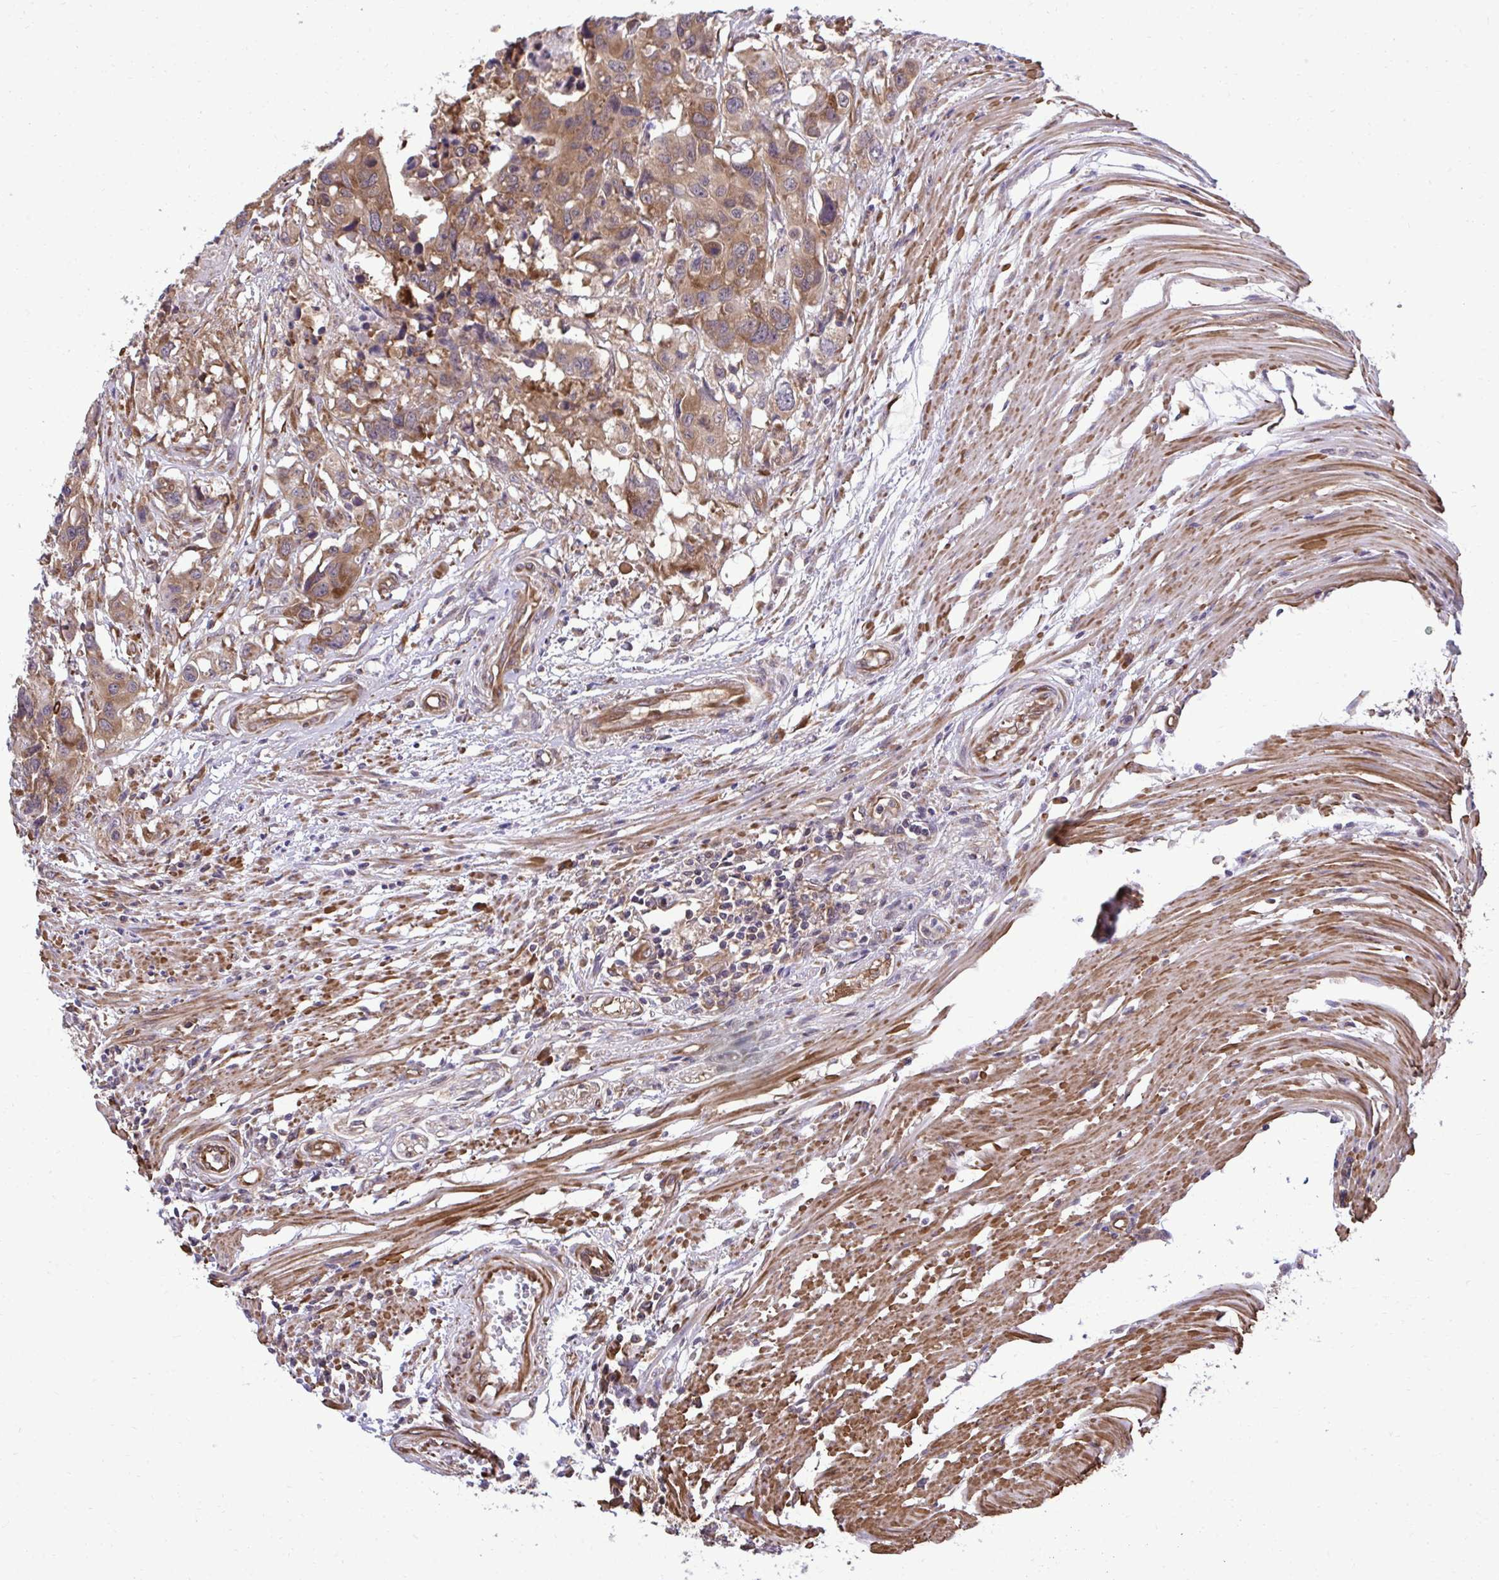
{"staining": {"intensity": "moderate", "quantity": ">75%", "location": "cytoplasmic/membranous"}, "tissue": "colorectal cancer", "cell_type": "Tumor cells", "image_type": "cancer", "snomed": [{"axis": "morphology", "description": "Adenocarcinoma, NOS"}, {"axis": "topography", "description": "Colon"}], "caption": "This histopathology image displays immunohistochemistry staining of human colorectal adenocarcinoma, with medium moderate cytoplasmic/membranous staining in about >75% of tumor cells.", "gene": "RPS15", "patient": {"sex": "male", "age": 77}}